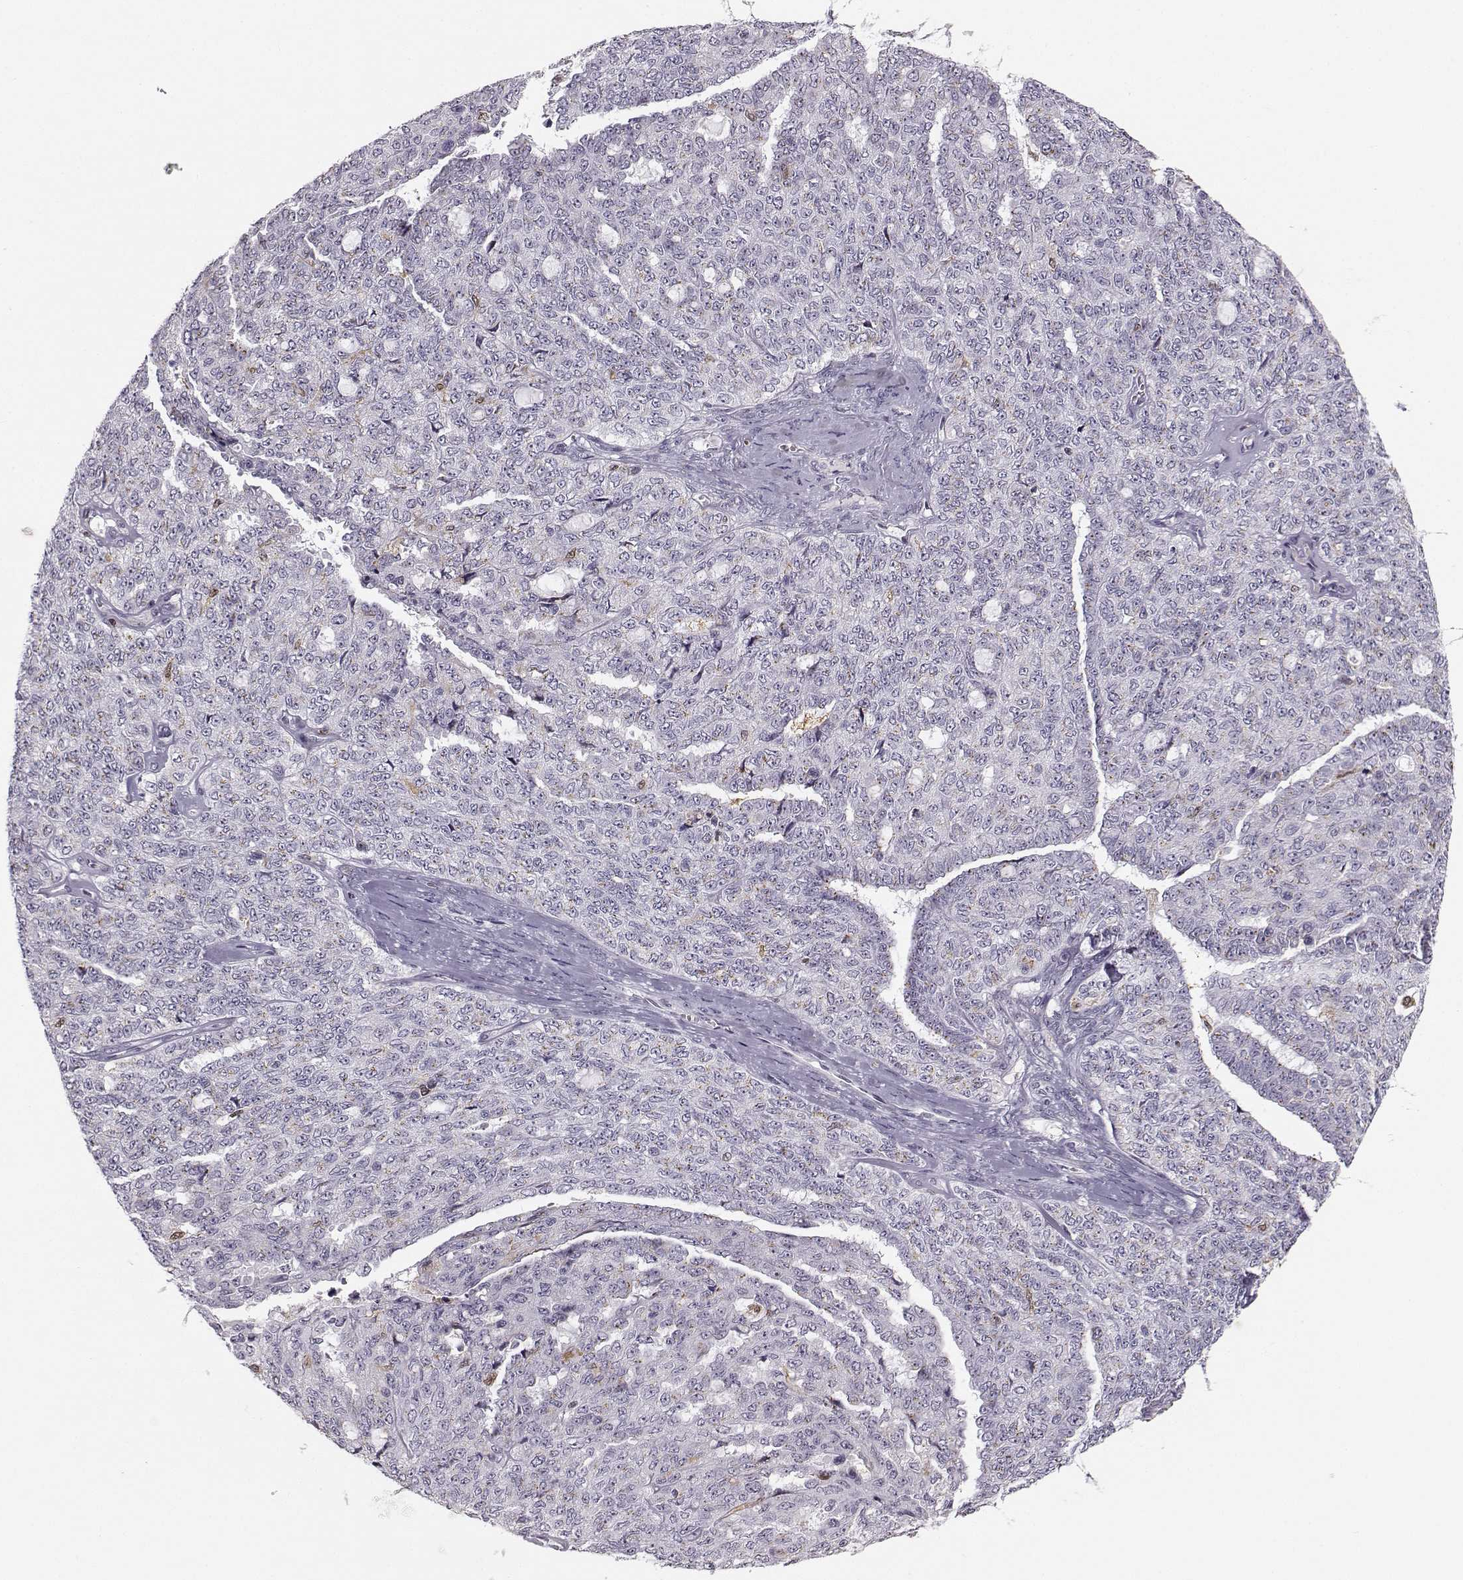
{"staining": {"intensity": "weak", "quantity": "<25%", "location": "cytoplasmic/membranous"}, "tissue": "ovarian cancer", "cell_type": "Tumor cells", "image_type": "cancer", "snomed": [{"axis": "morphology", "description": "Cystadenocarcinoma, serous, NOS"}, {"axis": "topography", "description": "Ovary"}], "caption": "Ovarian cancer stained for a protein using IHC exhibits no staining tumor cells.", "gene": "HTR7", "patient": {"sex": "female", "age": 71}}